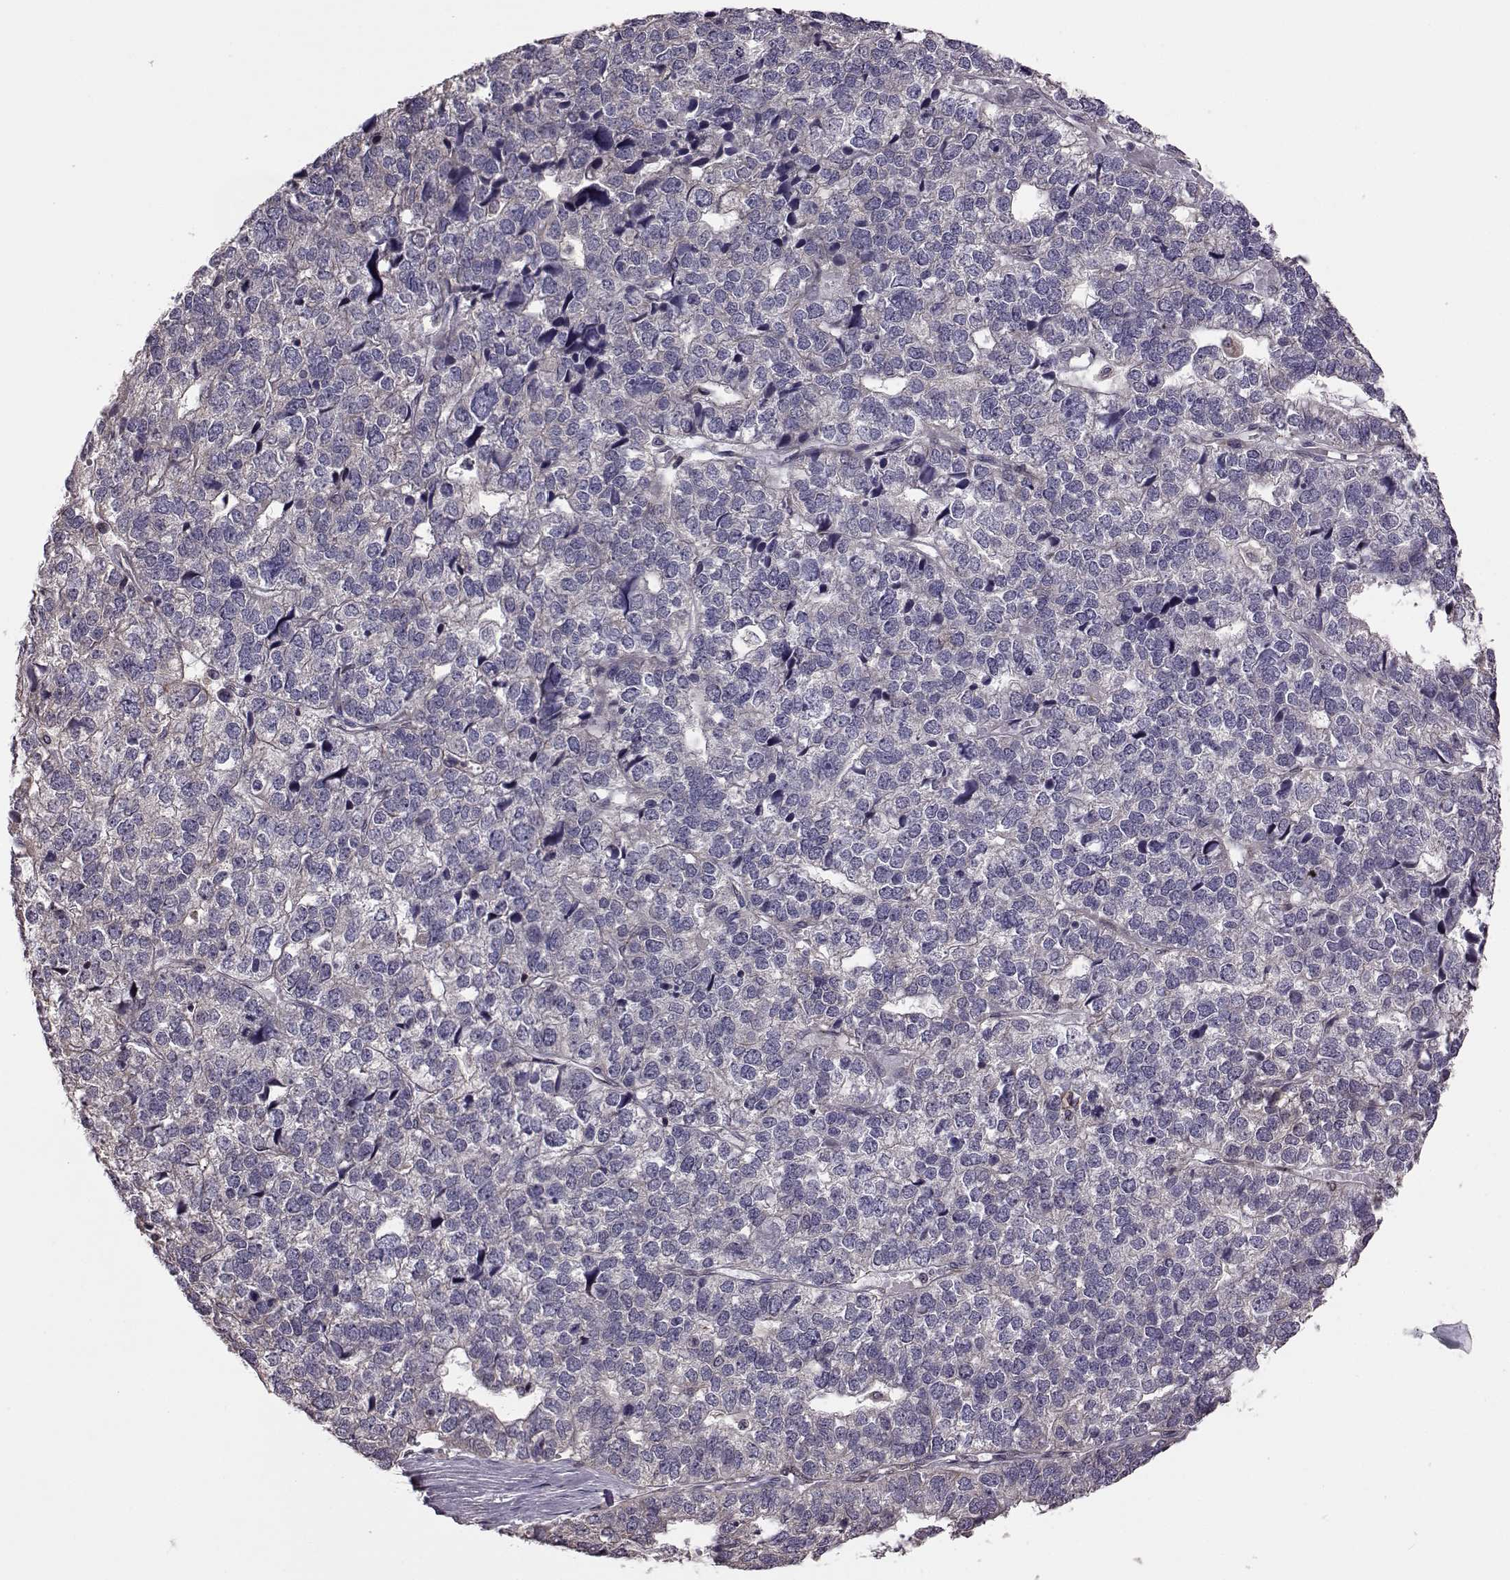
{"staining": {"intensity": "negative", "quantity": "none", "location": "none"}, "tissue": "stomach cancer", "cell_type": "Tumor cells", "image_type": "cancer", "snomed": [{"axis": "morphology", "description": "Adenocarcinoma, NOS"}, {"axis": "topography", "description": "Stomach"}], "caption": "This is an immunohistochemistry (IHC) image of adenocarcinoma (stomach). There is no positivity in tumor cells.", "gene": "CDC42SE1", "patient": {"sex": "male", "age": 69}}